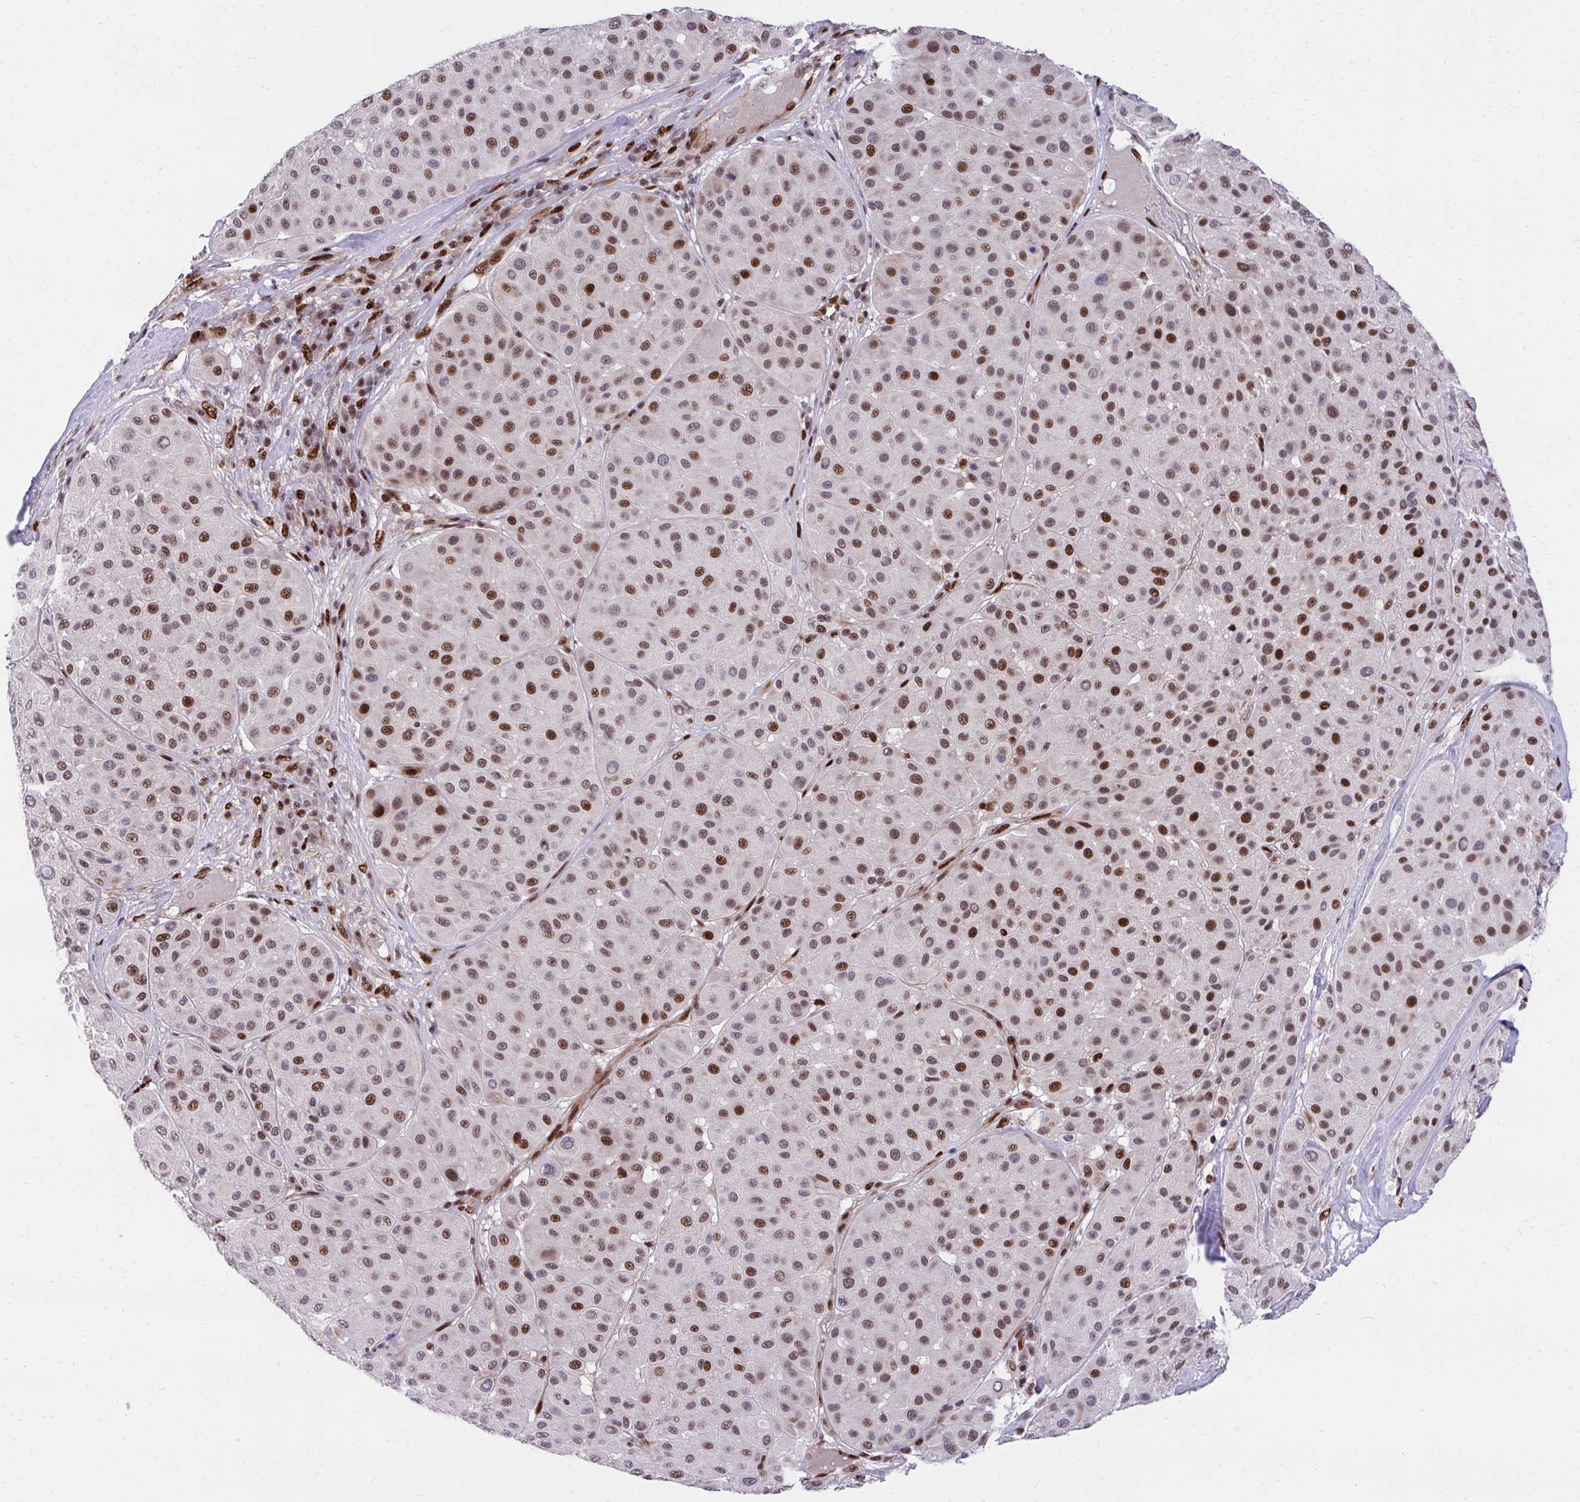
{"staining": {"intensity": "strong", "quantity": "25%-75%", "location": "nuclear"}, "tissue": "melanoma", "cell_type": "Tumor cells", "image_type": "cancer", "snomed": [{"axis": "morphology", "description": "Malignant melanoma, Metastatic site"}, {"axis": "topography", "description": "Smooth muscle"}], "caption": "An immunohistochemistry (IHC) histopathology image of neoplastic tissue is shown. Protein staining in brown highlights strong nuclear positivity in melanoma within tumor cells.", "gene": "HOXA4", "patient": {"sex": "male", "age": 41}}